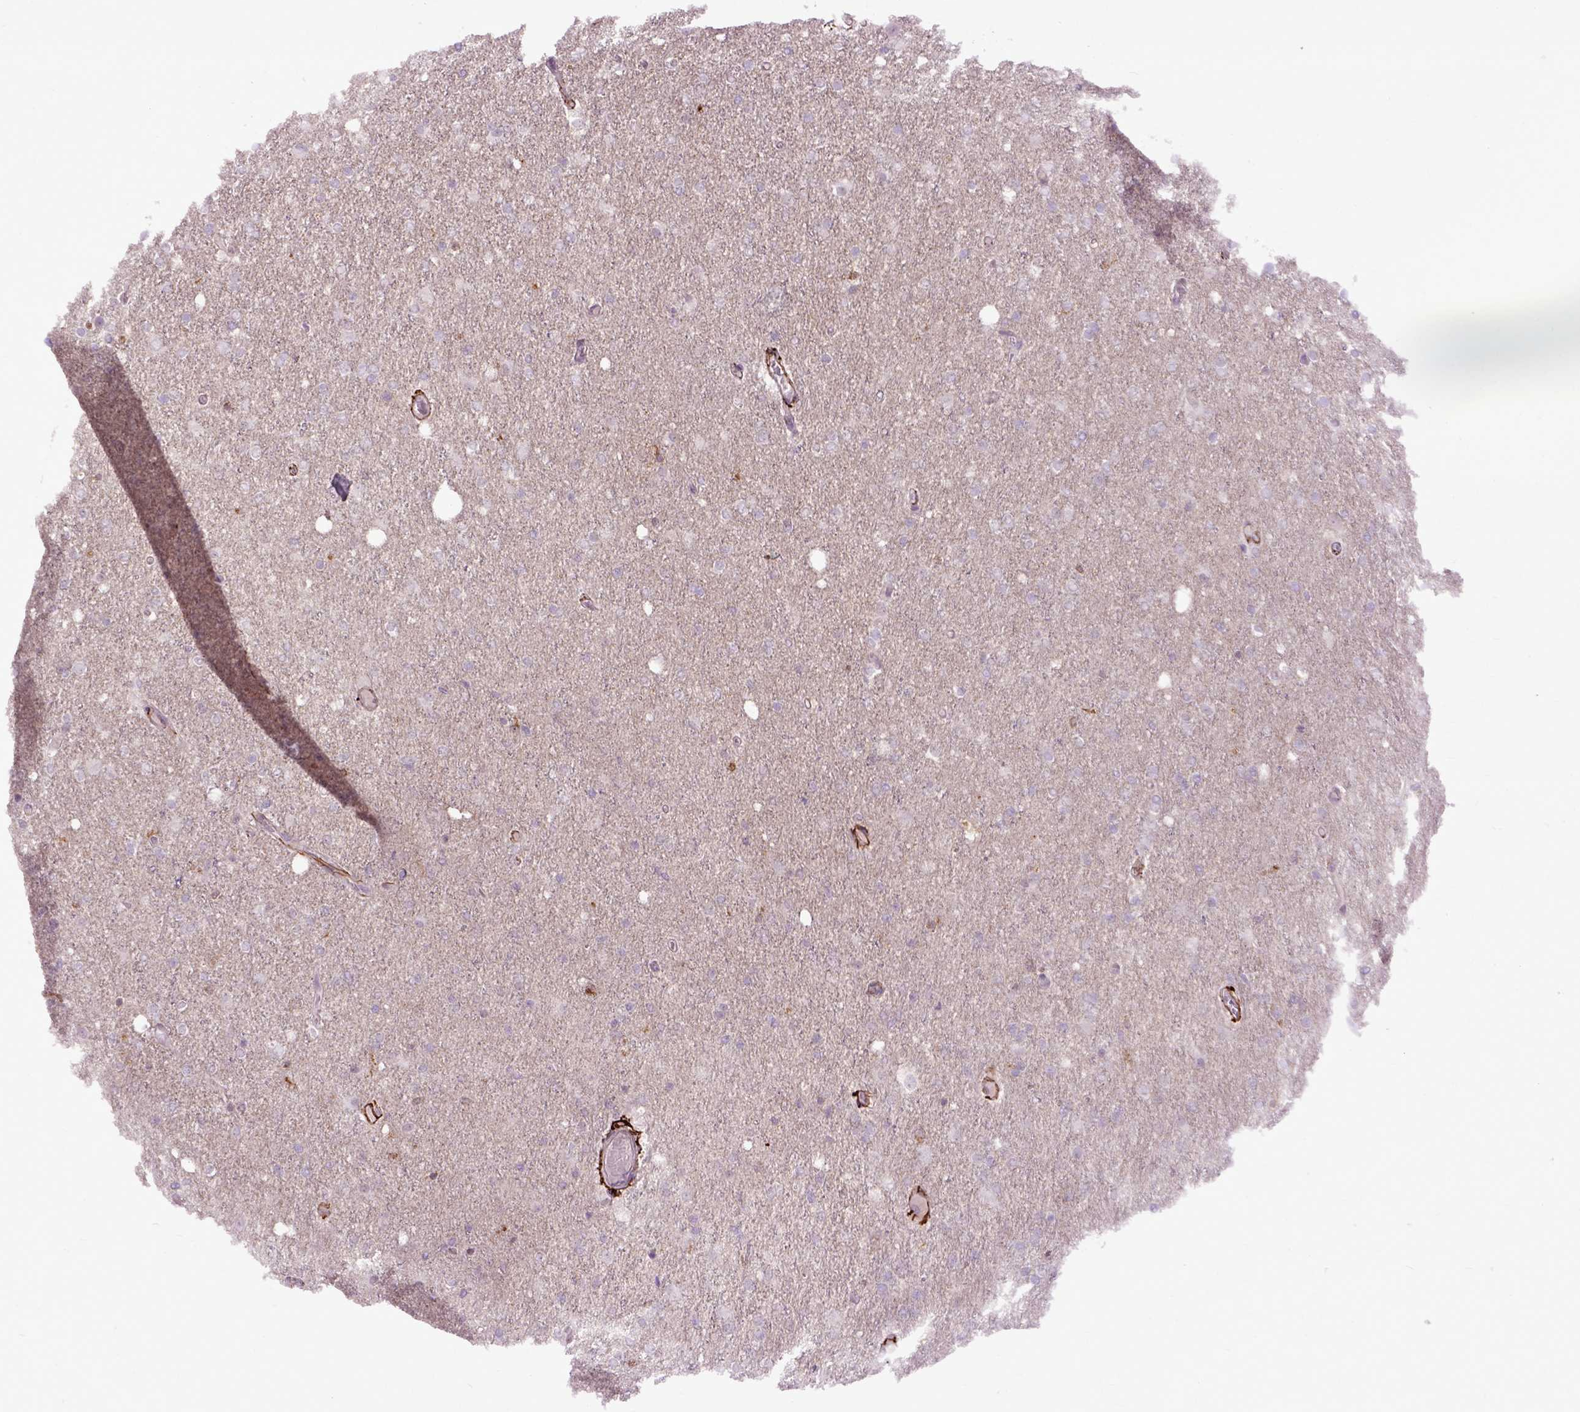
{"staining": {"intensity": "negative", "quantity": "none", "location": "none"}, "tissue": "glioma", "cell_type": "Tumor cells", "image_type": "cancer", "snomed": [{"axis": "morphology", "description": "Glioma, malignant, High grade"}, {"axis": "topography", "description": "Cerebral cortex"}], "caption": "A histopathology image of glioma stained for a protein reveals no brown staining in tumor cells.", "gene": "EMILIN3", "patient": {"sex": "male", "age": 70}}